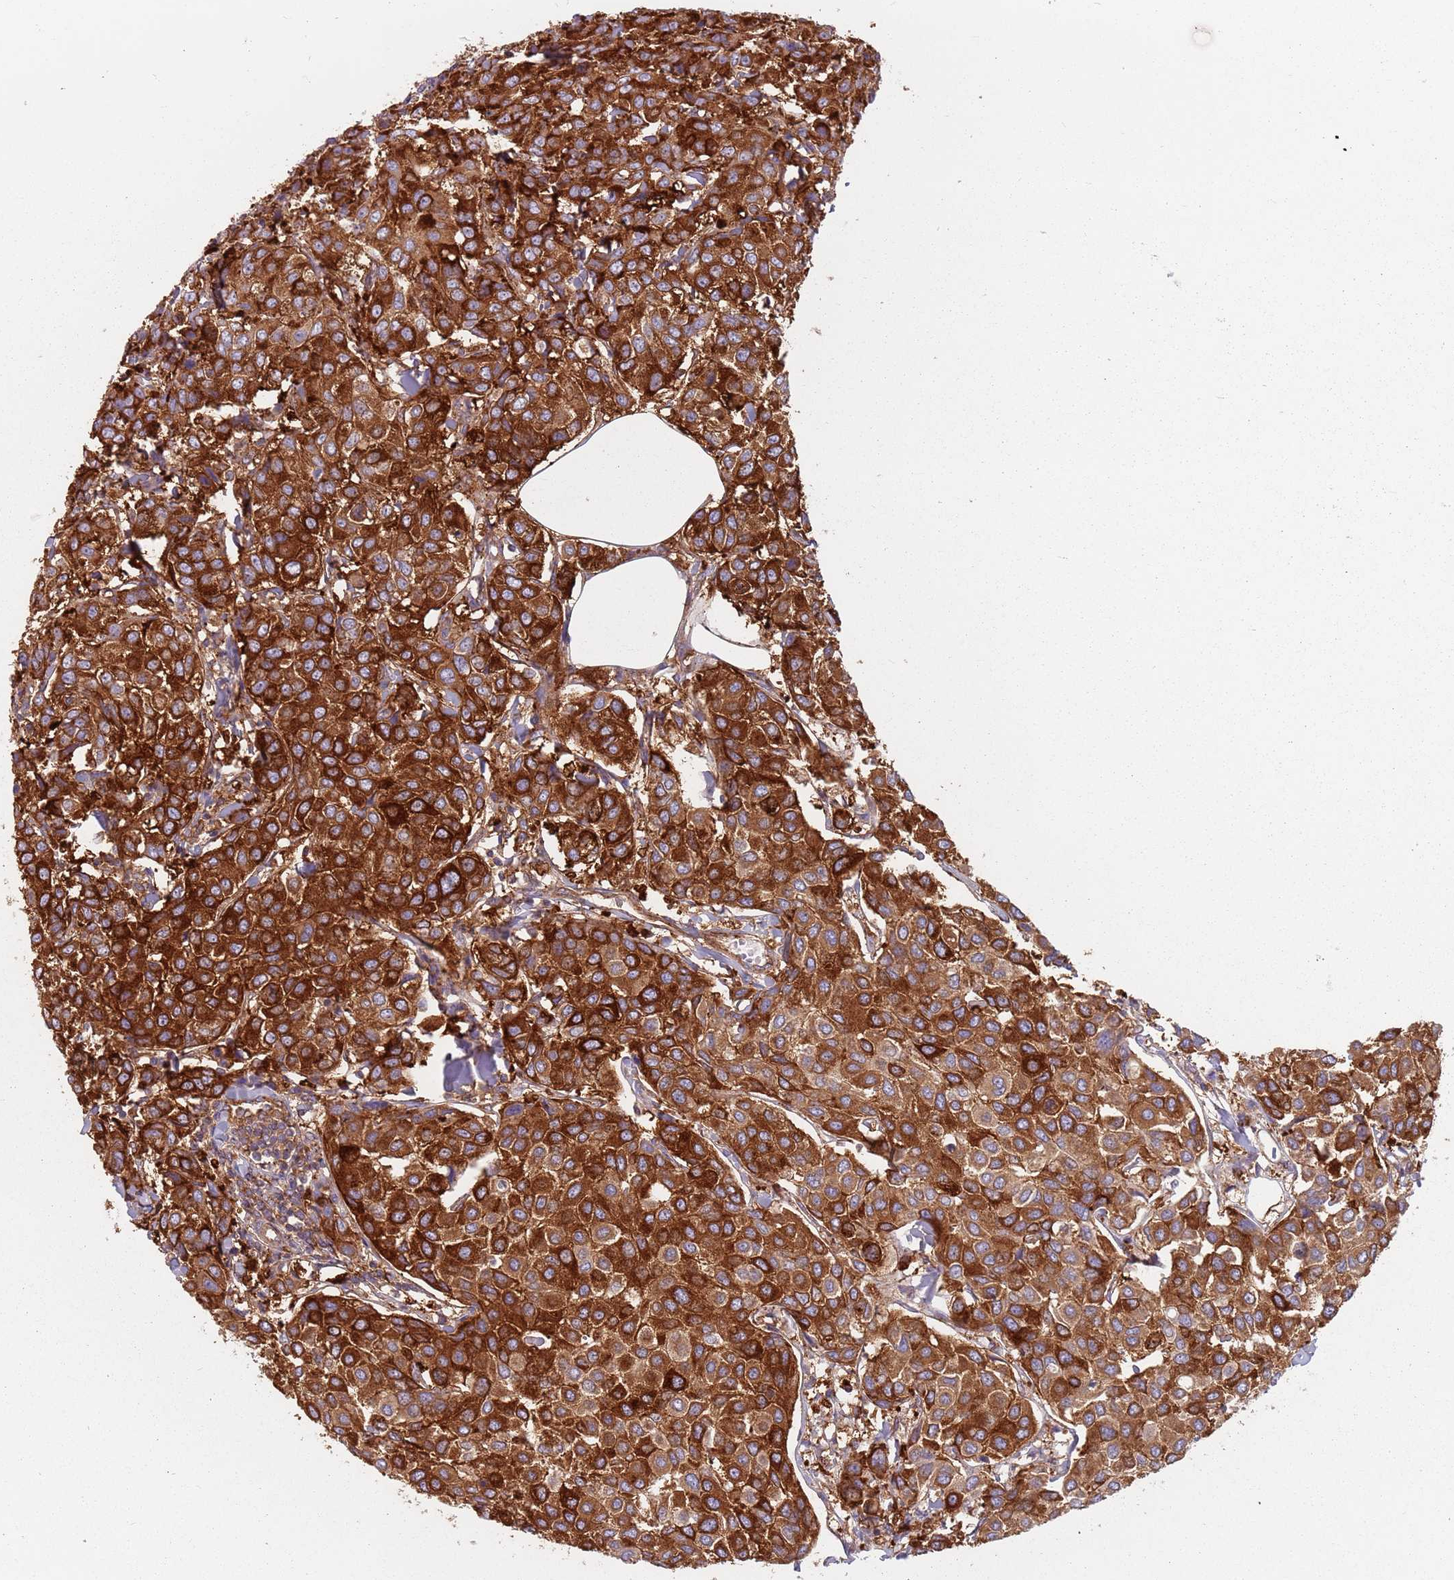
{"staining": {"intensity": "strong", "quantity": ">75%", "location": "cytoplasmic/membranous"}, "tissue": "breast cancer", "cell_type": "Tumor cells", "image_type": "cancer", "snomed": [{"axis": "morphology", "description": "Duct carcinoma"}, {"axis": "topography", "description": "Breast"}], "caption": "Immunohistochemistry (IHC) (DAB (3,3'-diaminobenzidine)) staining of infiltrating ductal carcinoma (breast) exhibits strong cytoplasmic/membranous protein staining in approximately >75% of tumor cells.", "gene": "TPD52L2", "patient": {"sex": "female", "age": 55}}